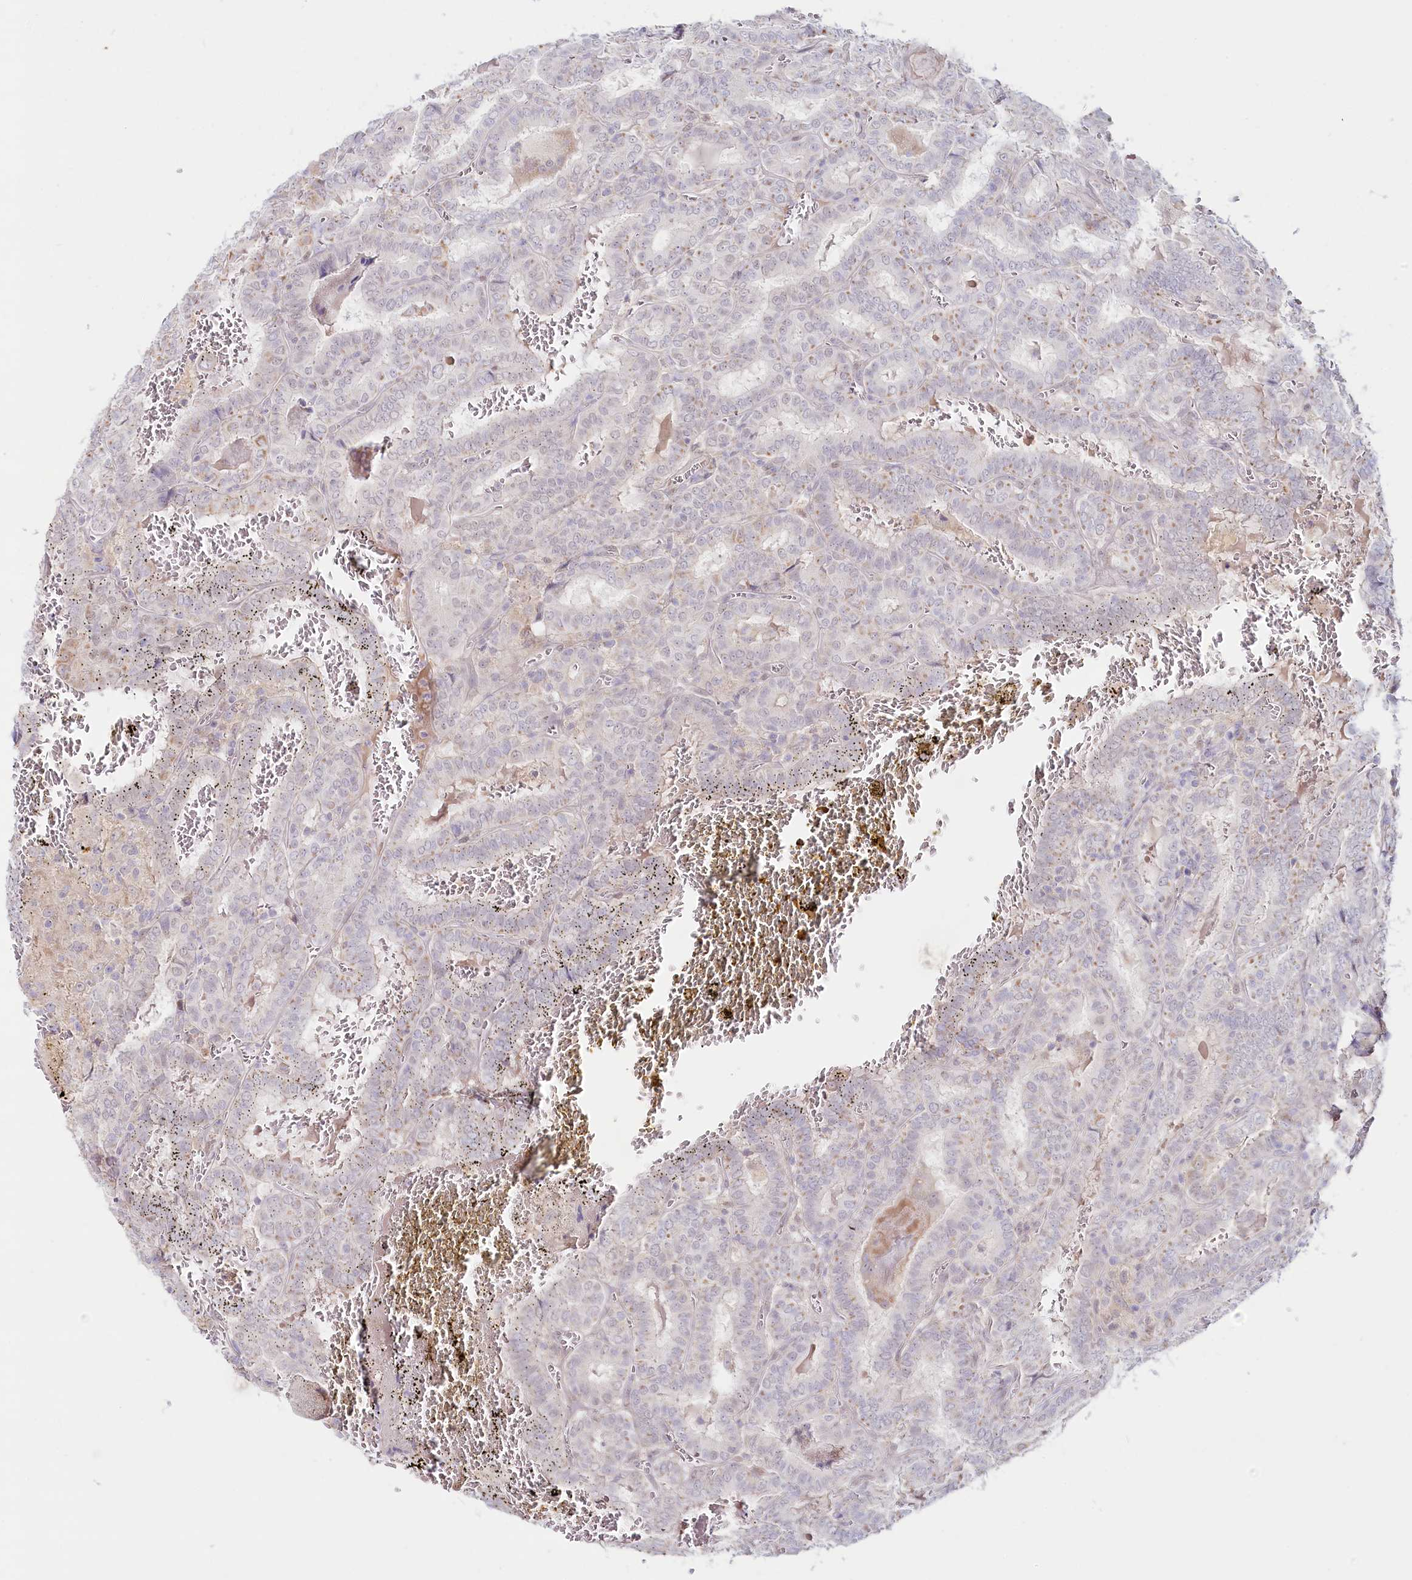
{"staining": {"intensity": "negative", "quantity": "none", "location": "none"}, "tissue": "thyroid cancer", "cell_type": "Tumor cells", "image_type": "cancer", "snomed": [{"axis": "morphology", "description": "Papillary adenocarcinoma, NOS"}, {"axis": "topography", "description": "Thyroid gland"}], "caption": "Tumor cells show no significant protein staining in thyroid cancer. Brightfield microscopy of immunohistochemistry (IHC) stained with DAB (3,3'-diaminobenzidine) (brown) and hematoxylin (blue), captured at high magnification.", "gene": "PSAPL1", "patient": {"sex": "female", "age": 72}}